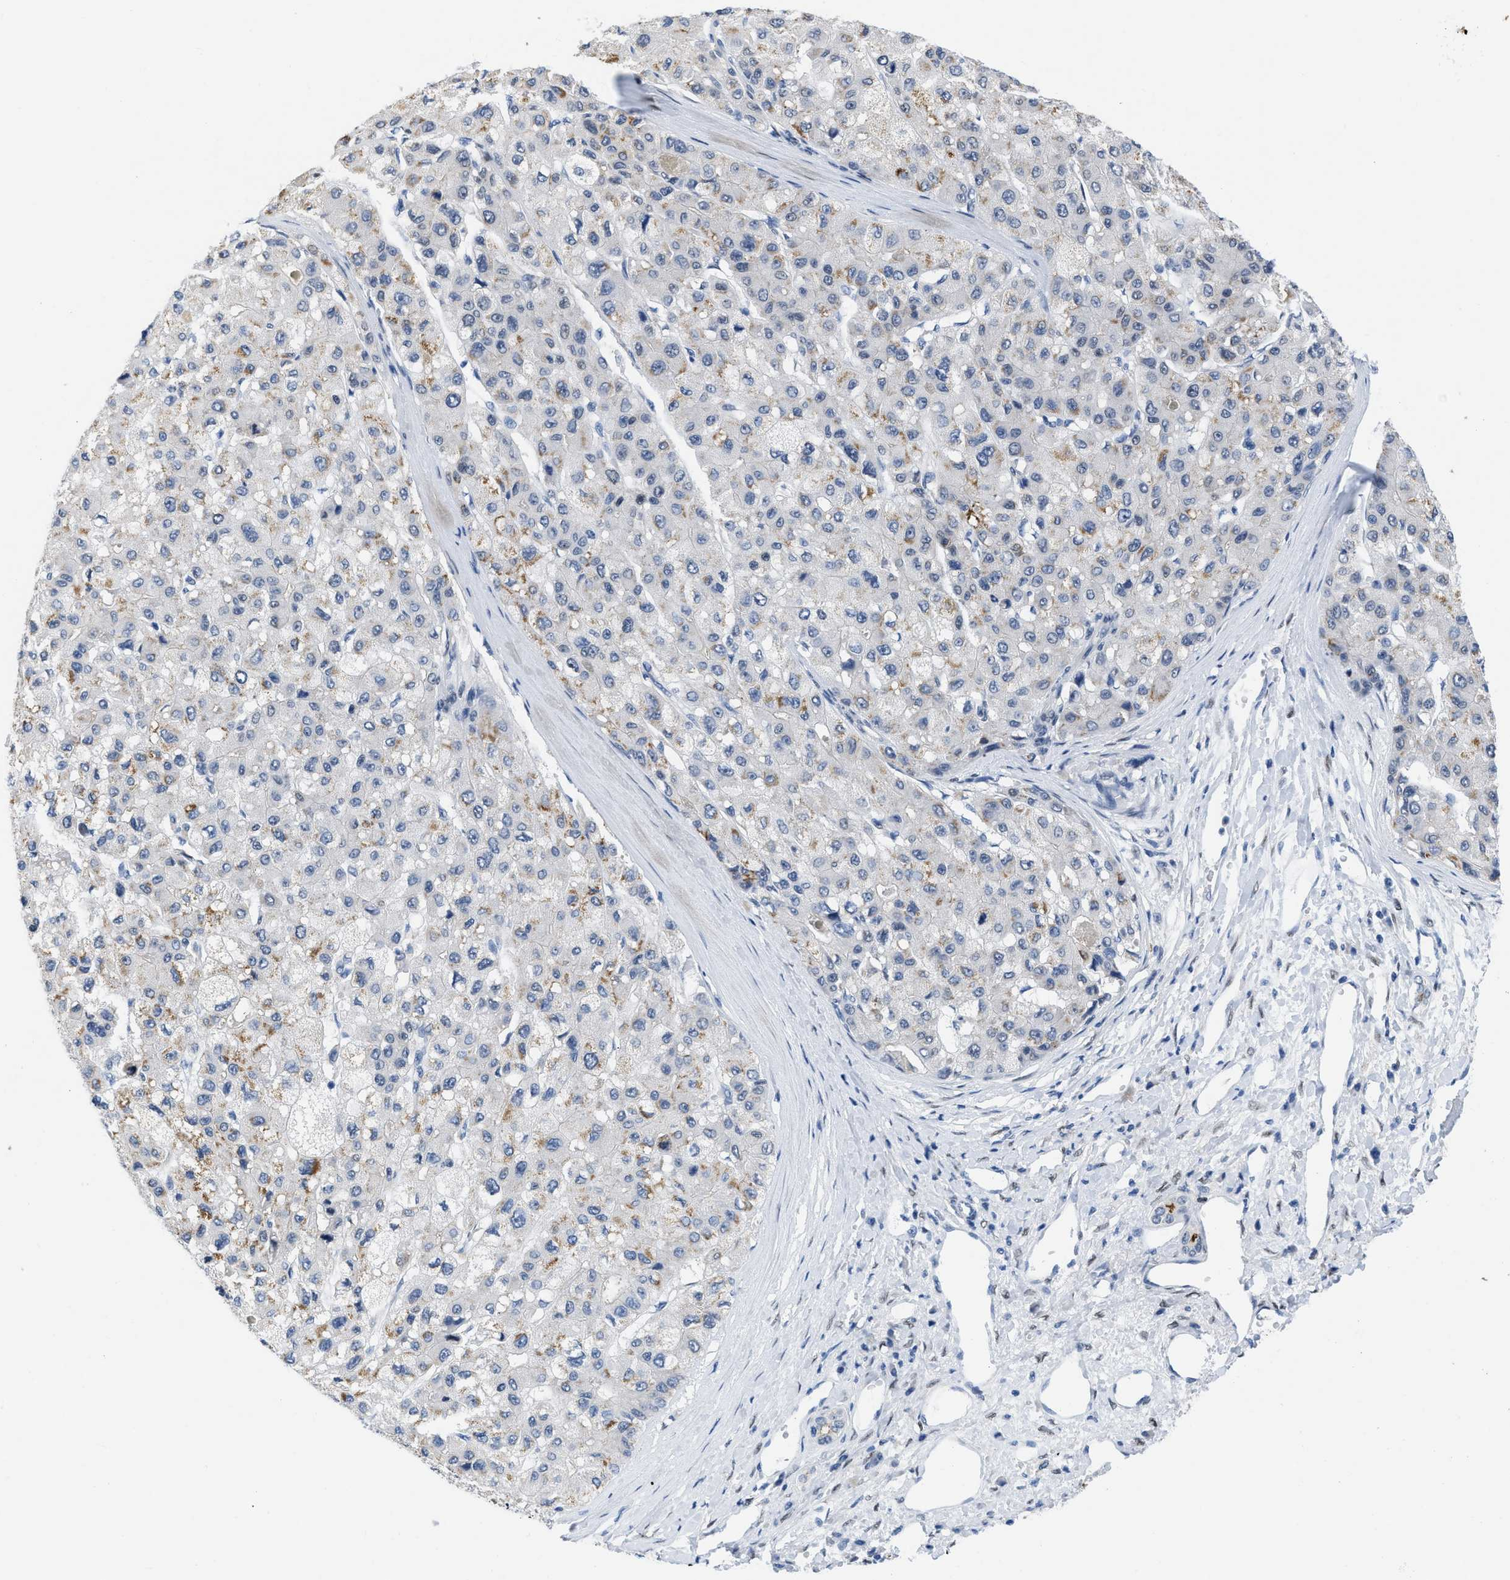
{"staining": {"intensity": "moderate", "quantity": "<25%", "location": "cytoplasmic/membranous"}, "tissue": "liver cancer", "cell_type": "Tumor cells", "image_type": "cancer", "snomed": [{"axis": "morphology", "description": "Carcinoma, Hepatocellular, NOS"}, {"axis": "topography", "description": "Liver"}], "caption": "Protein expression analysis of liver hepatocellular carcinoma demonstrates moderate cytoplasmic/membranous staining in about <25% of tumor cells.", "gene": "NFIX", "patient": {"sex": "male", "age": 80}}